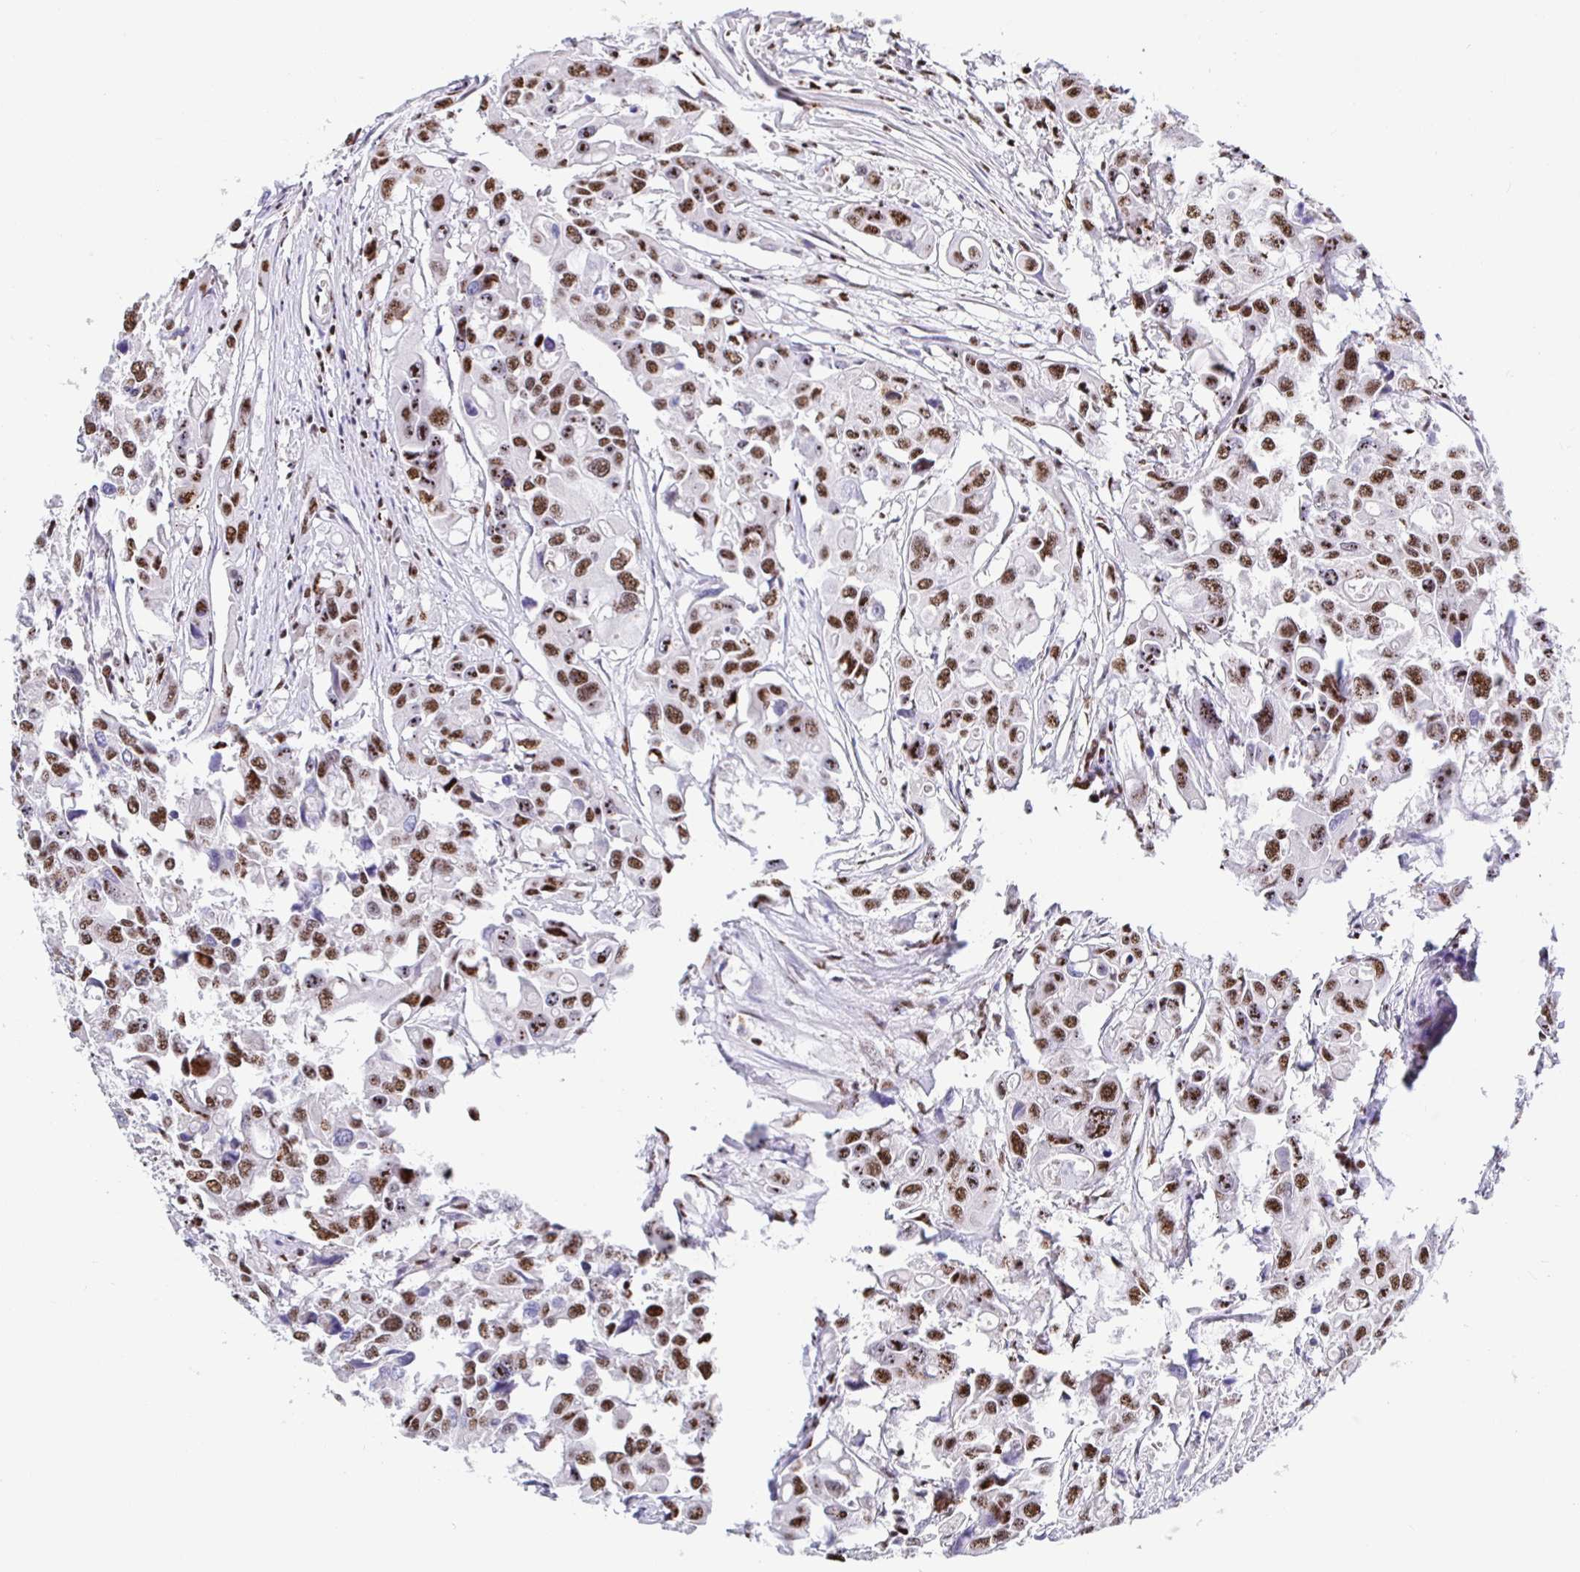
{"staining": {"intensity": "moderate", "quantity": ">75%", "location": "nuclear"}, "tissue": "colorectal cancer", "cell_type": "Tumor cells", "image_type": "cancer", "snomed": [{"axis": "morphology", "description": "Adenocarcinoma, NOS"}, {"axis": "topography", "description": "Colon"}], "caption": "Immunohistochemical staining of human adenocarcinoma (colorectal) demonstrates medium levels of moderate nuclear protein expression in approximately >75% of tumor cells.", "gene": "SETD5", "patient": {"sex": "male", "age": 77}}